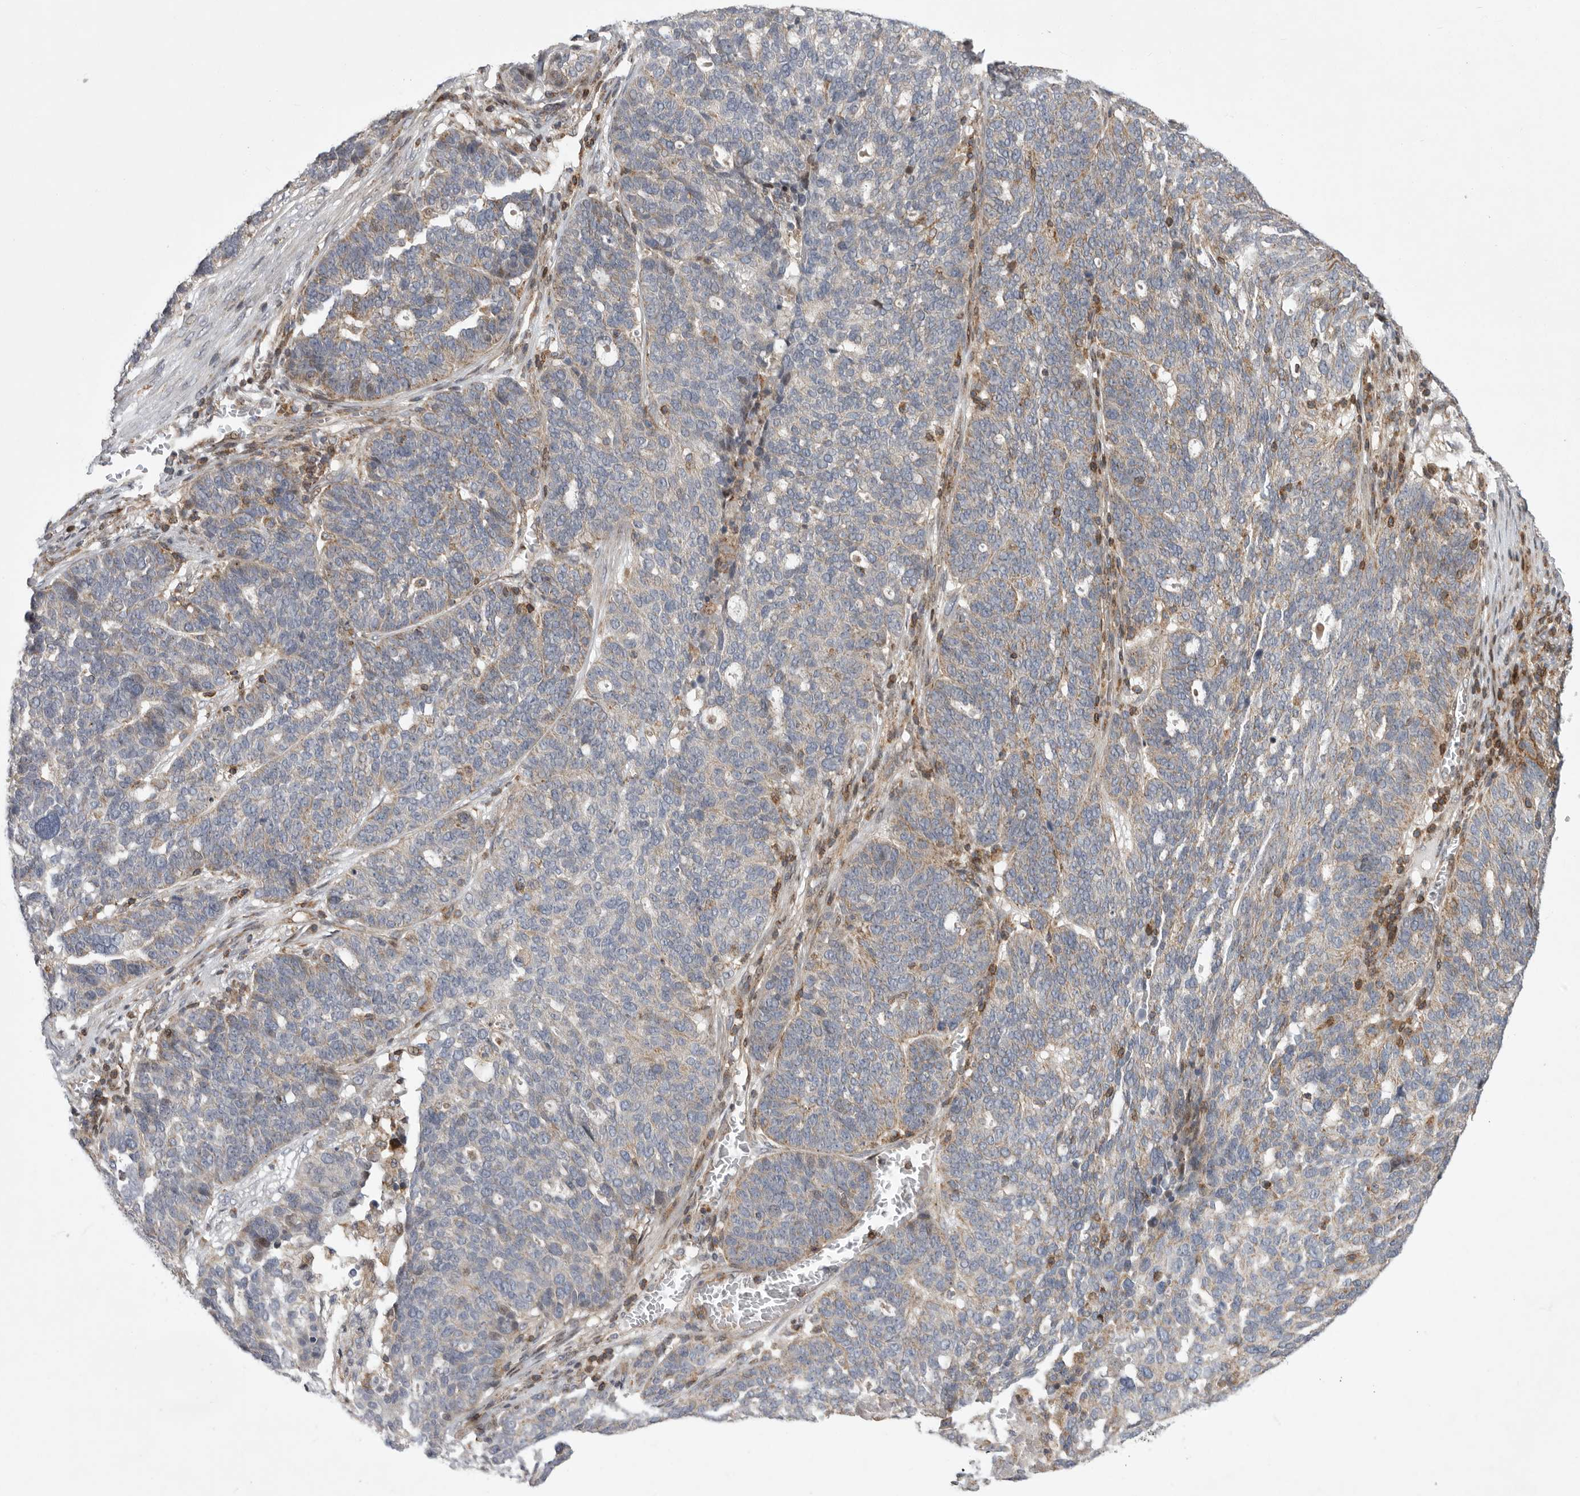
{"staining": {"intensity": "negative", "quantity": "none", "location": "none"}, "tissue": "ovarian cancer", "cell_type": "Tumor cells", "image_type": "cancer", "snomed": [{"axis": "morphology", "description": "Cystadenocarcinoma, serous, NOS"}, {"axis": "topography", "description": "Ovary"}], "caption": "Immunohistochemical staining of human serous cystadenocarcinoma (ovarian) reveals no significant staining in tumor cells.", "gene": "MPZL1", "patient": {"sex": "female", "age": 59}}